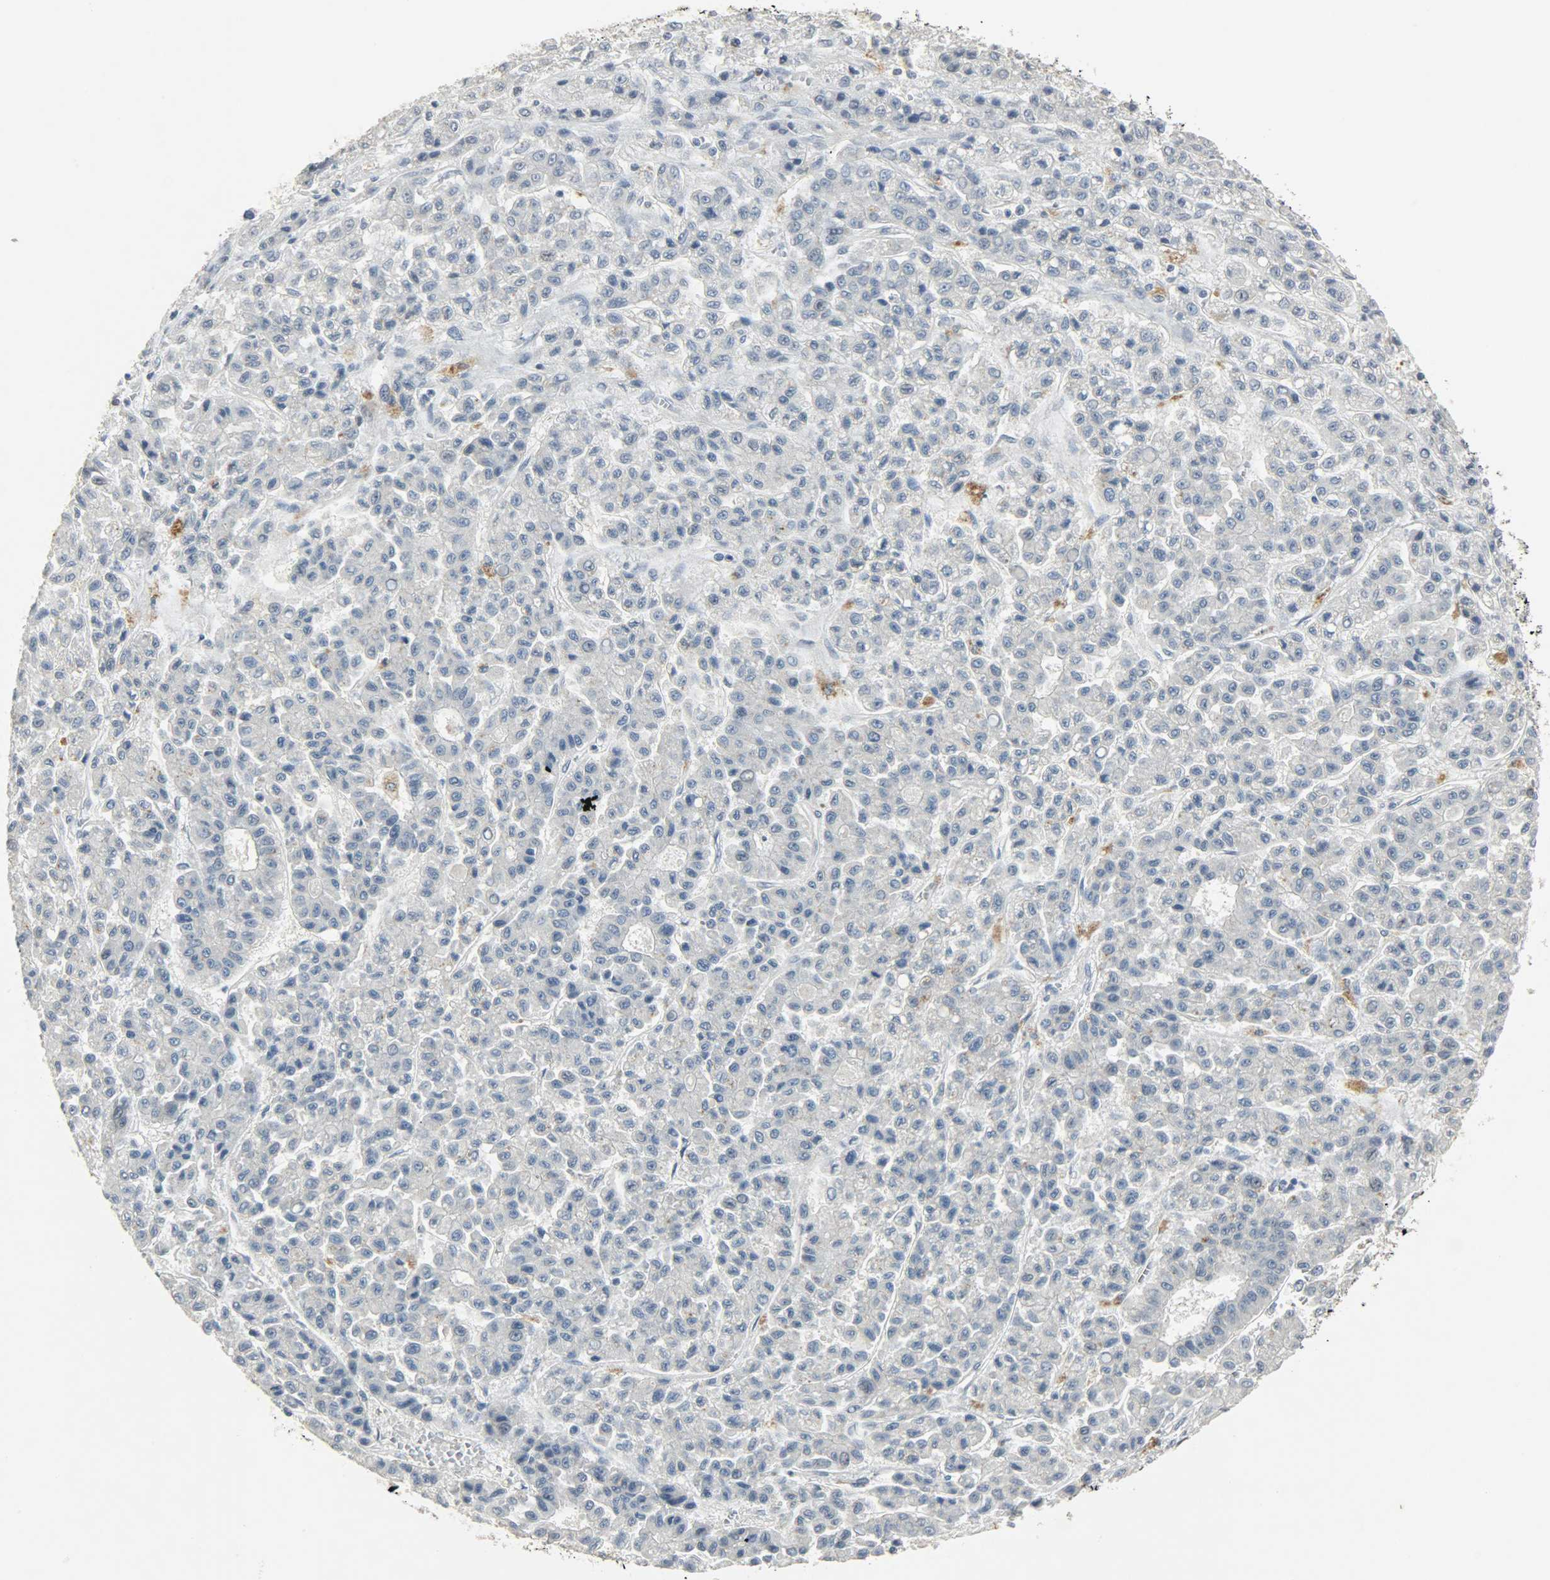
{"staining": {"intensity": "negative", "quantity": "none", "location": "none"}, "tissue": "liver cancer", "cell_type": "Tumor cells", "image_type": "cancer", "snomed": [{"axis": "morphology", "description": "Carcinoma, Hepatocellular, NOS"}, {"axis": "topography", "description": "Liver"}], "caption": "Protein analysis of liver cancer (hepatocellular carcinoma) shows no significant expression in tumor cells.", "gene": "CAMK4", "patient": {"sex": "male", "age": 70}}